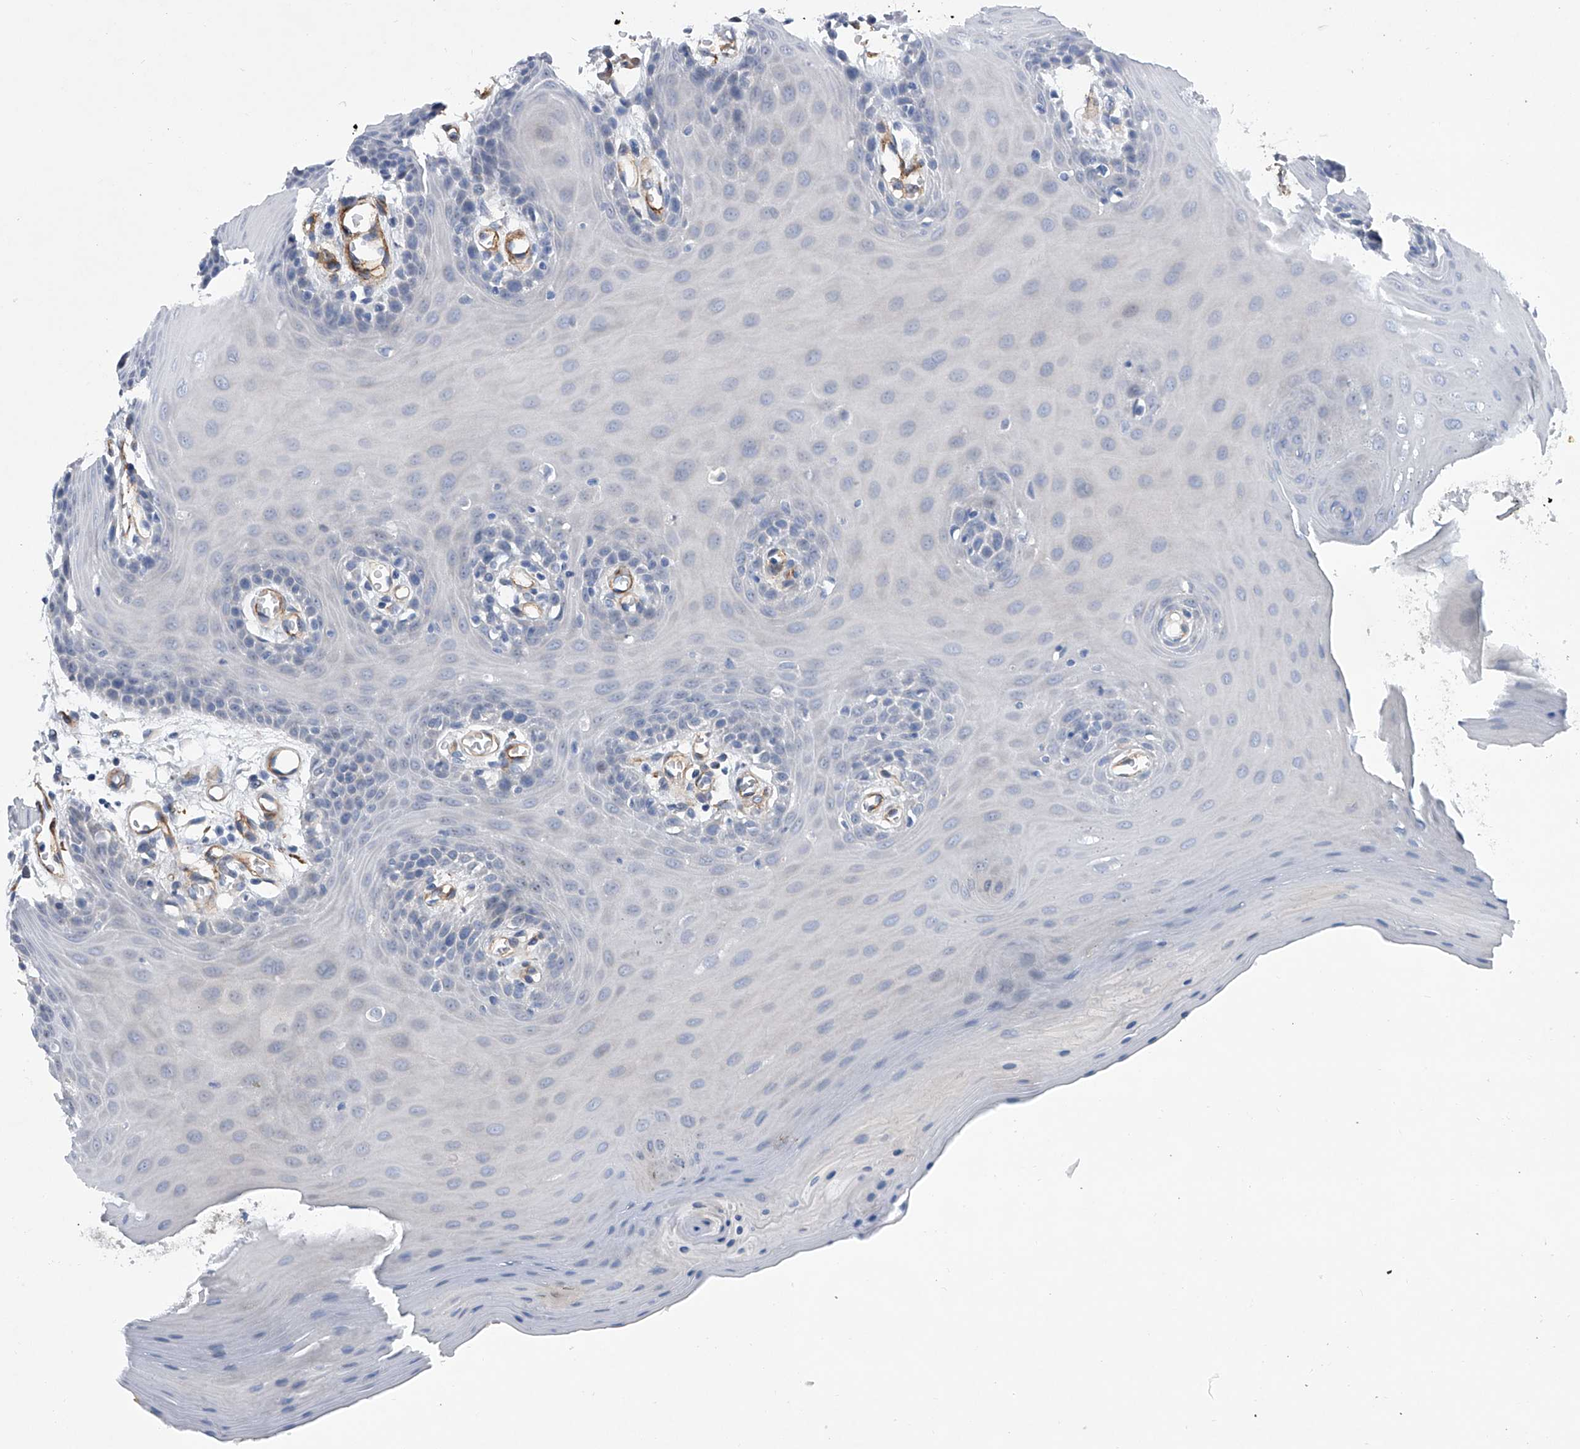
{"staining": {"intensity": "negative", "quantity": "none", "location": "none"}, "tissue": "oral mucosa", "cell_type": "Squamous epithelial cells", "image_type": "normal", "snomed": [{"axis": "morphology", "description": "Normal tissue, NOS"}, {"axis": "morphology", "description": "Squamous cell carcinoma, NOS"}, {"axis": "topography", "description": "Skeletal muscle"}, {"axis": "topography", "description": "Oral tissue"}, {"axis": "topography", "description": "Salivary gland"}, {"axis": "topography", "description": "Head-Neck"}], "caption": "Protein analysis of normal oral mucosa displays no significant expression in squamous epithelial cells.", "gene": "ALG14", "patient": {"sex": "male", "age": 54}}